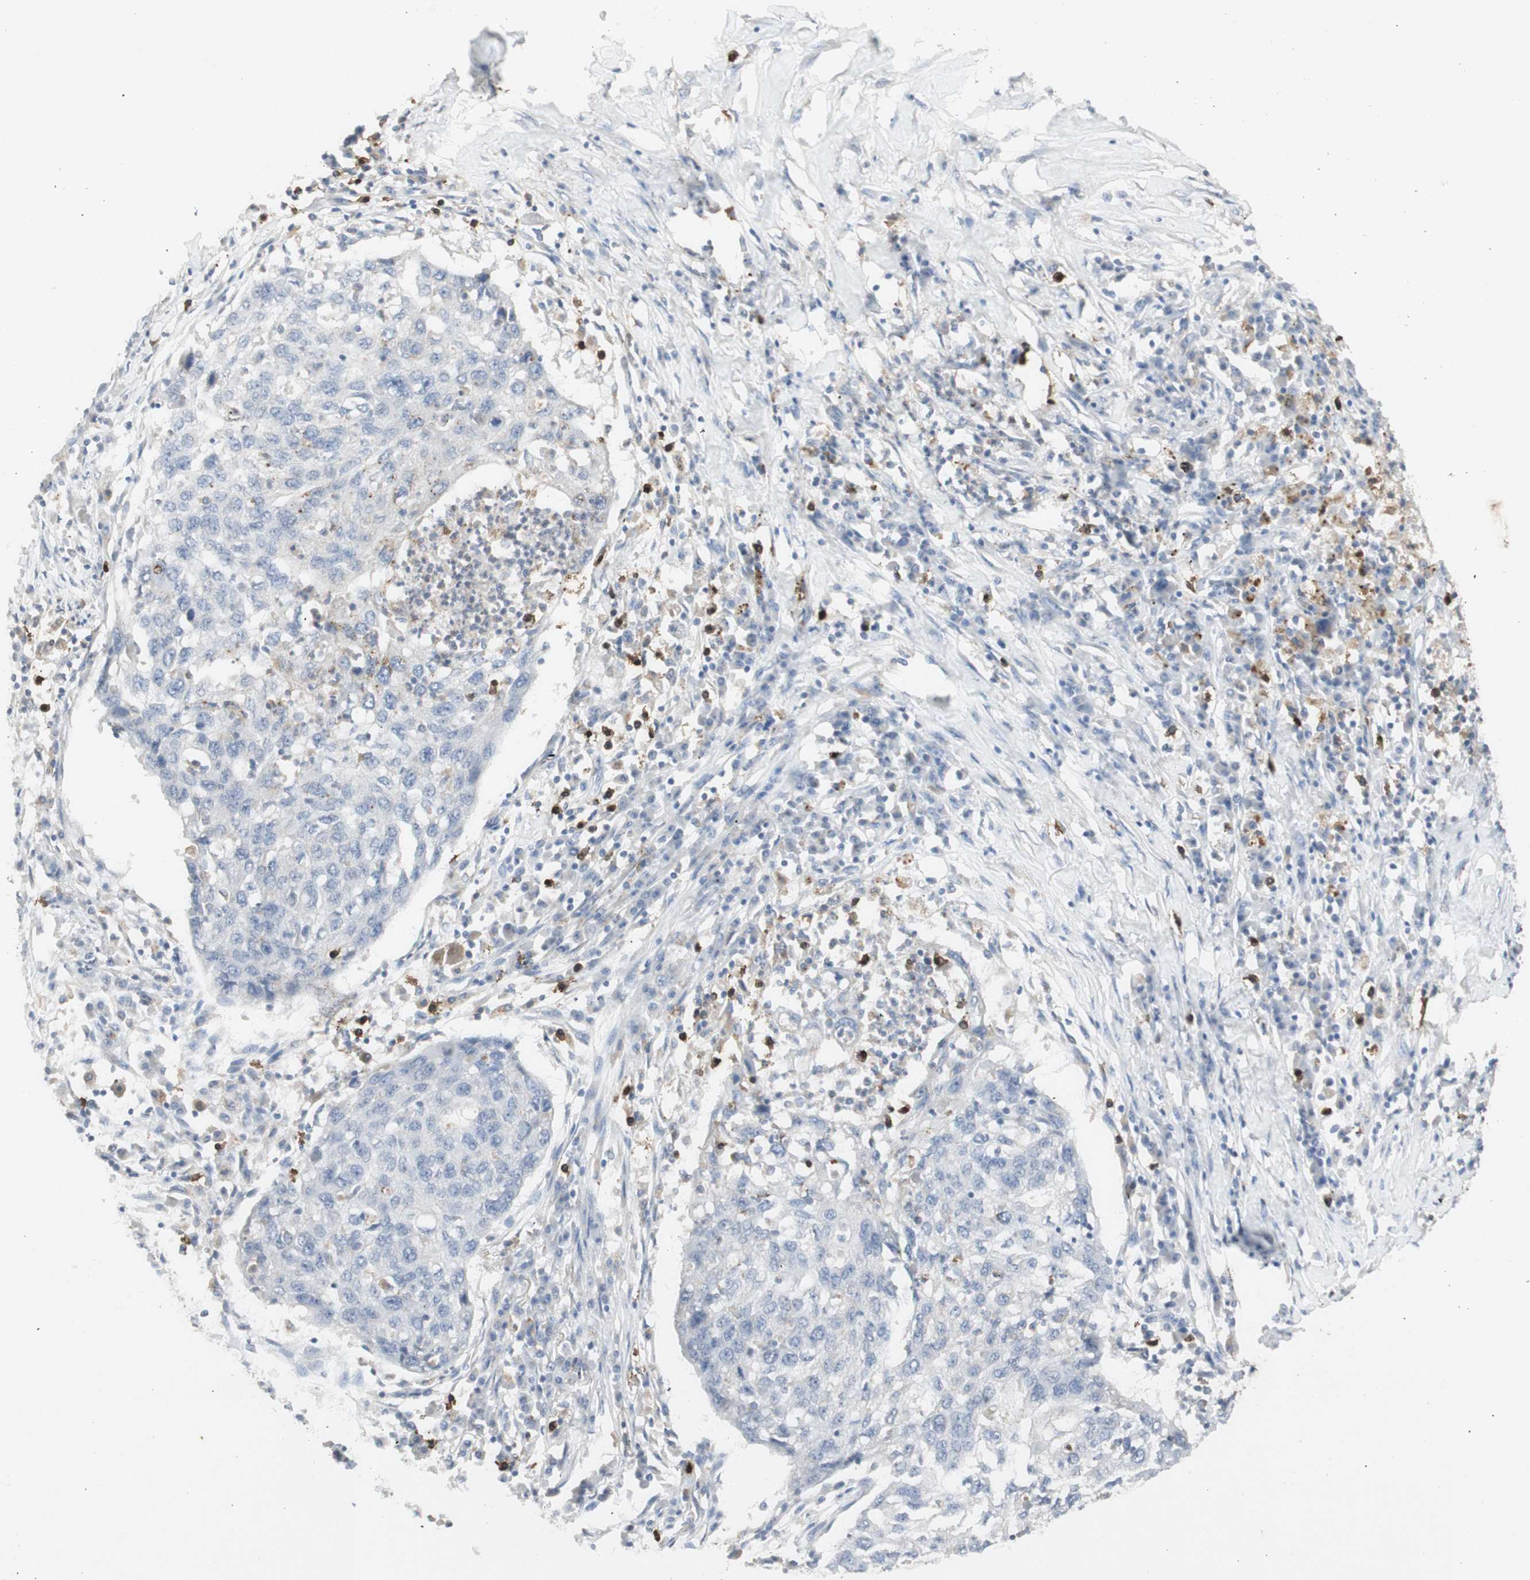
{"staining": {"intensity": "negative", "quantity": "none", "location": "none"}, "tissue": "lung cancer", "cell_type": "Tumor cells", "image_type": "cancer", "snomed": [{"axis": "morphology", "description": "Squamous cell carcinoma, NOS"}, {"axis": "topography", "description": "Lung"}], "caption": "Human lung squamous cell carcinoma stained for a protein using IHC reveals no positivity in tumor cells.", "gene": "ATP6V1B1", "patient": {"sex": "female", "age": 63}}